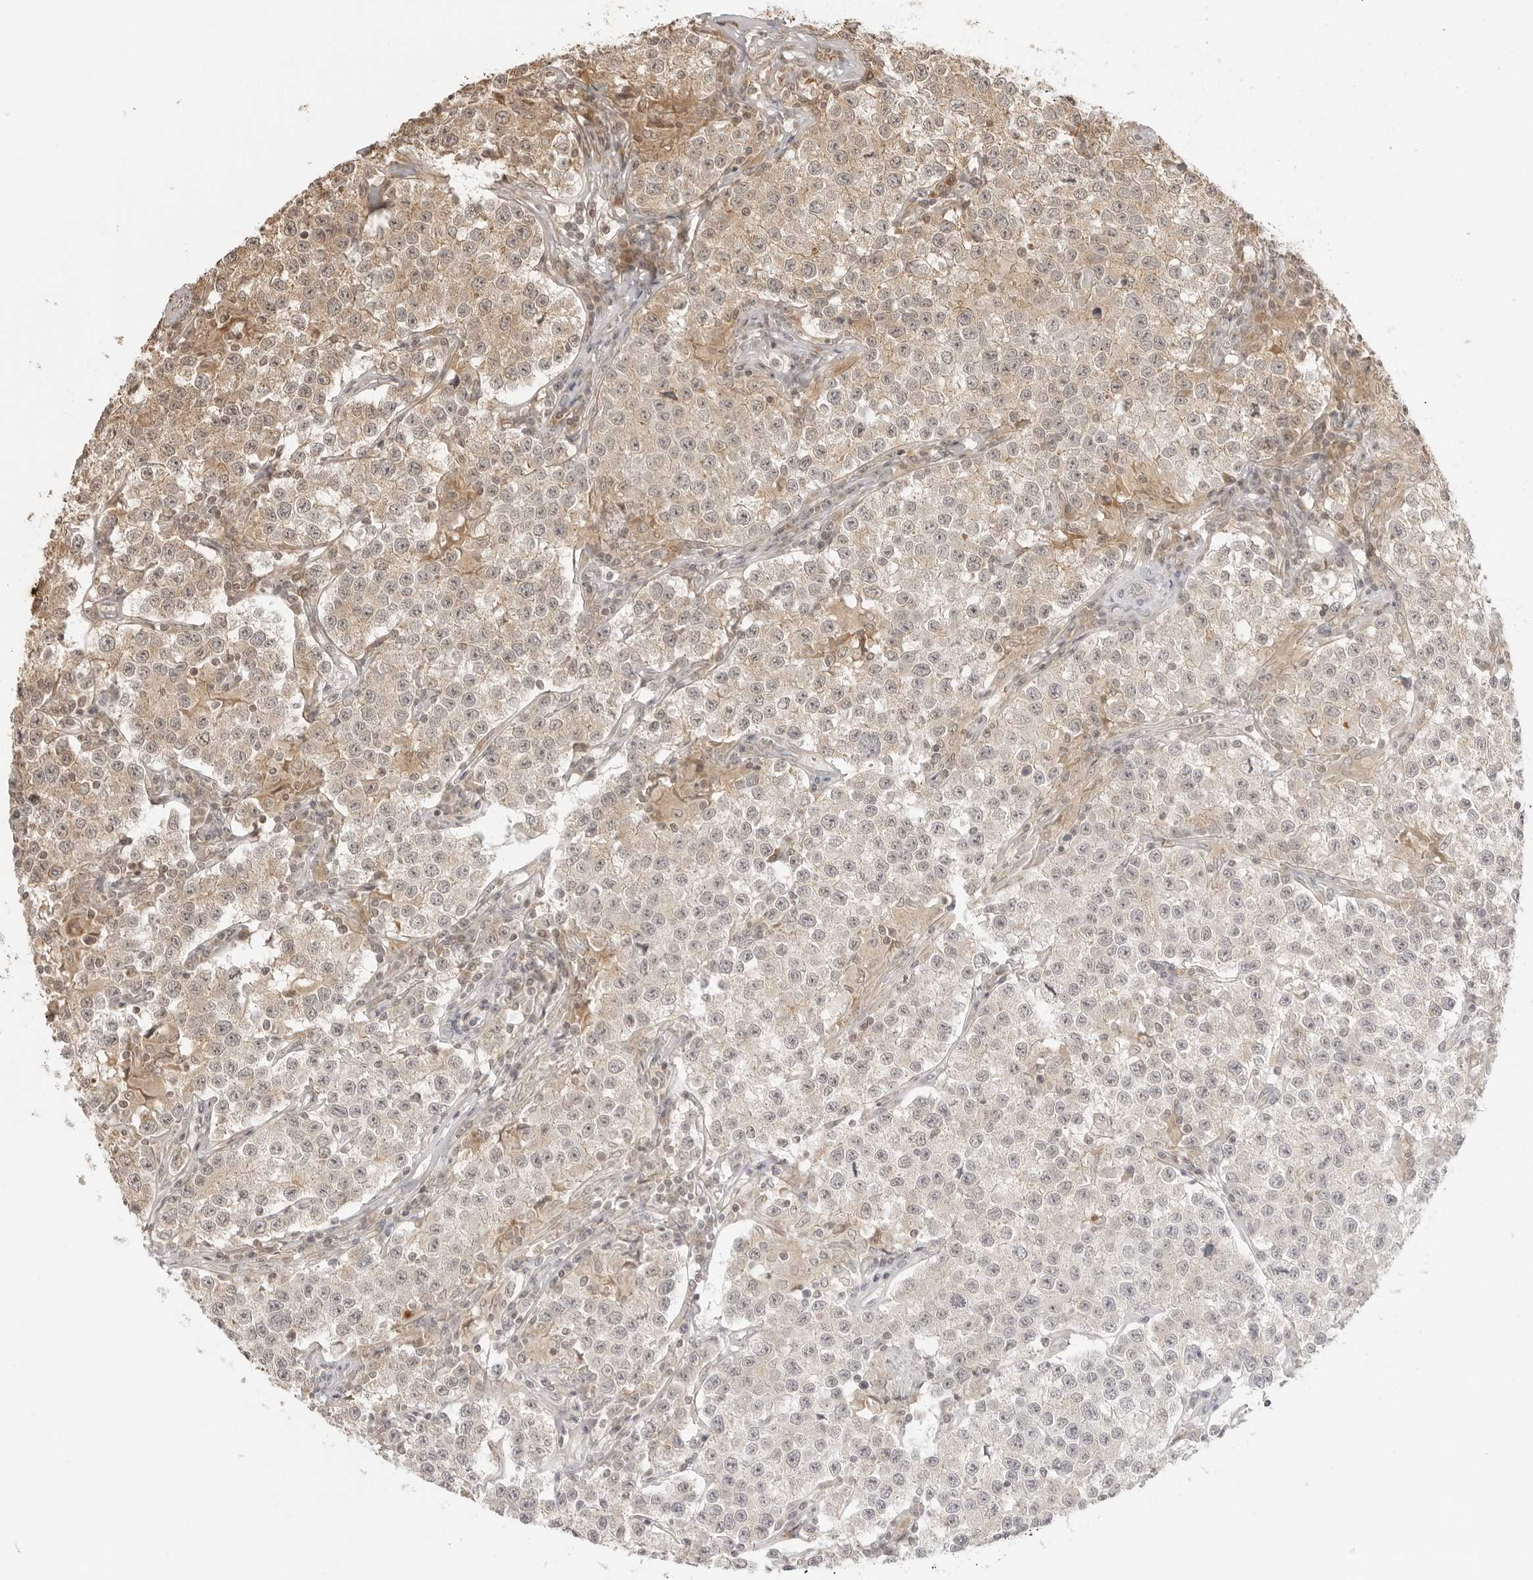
{"staining": {"intensity": "weak", "quantity": "<25%", "location": "cytoplasmic/membranous"}, "tissue": "testis cancer", "cell_type": "Tumor cells", "image_type": "cancer", "snomed": [{"axis": "morphology", "description": "Seminoma, NOS"}, {"axis": "morphology", "description": "Carcinoma, Embryonal, NOS"}, {"axis": "topography", "description": "Testis"}], "caption": "Testis cancer (embryonal carcinoma) stained for a protein using IHC reveals no staining tumor cells.", "gene": "IKBKE", "patient": {"sex": "male", "age": 43}}